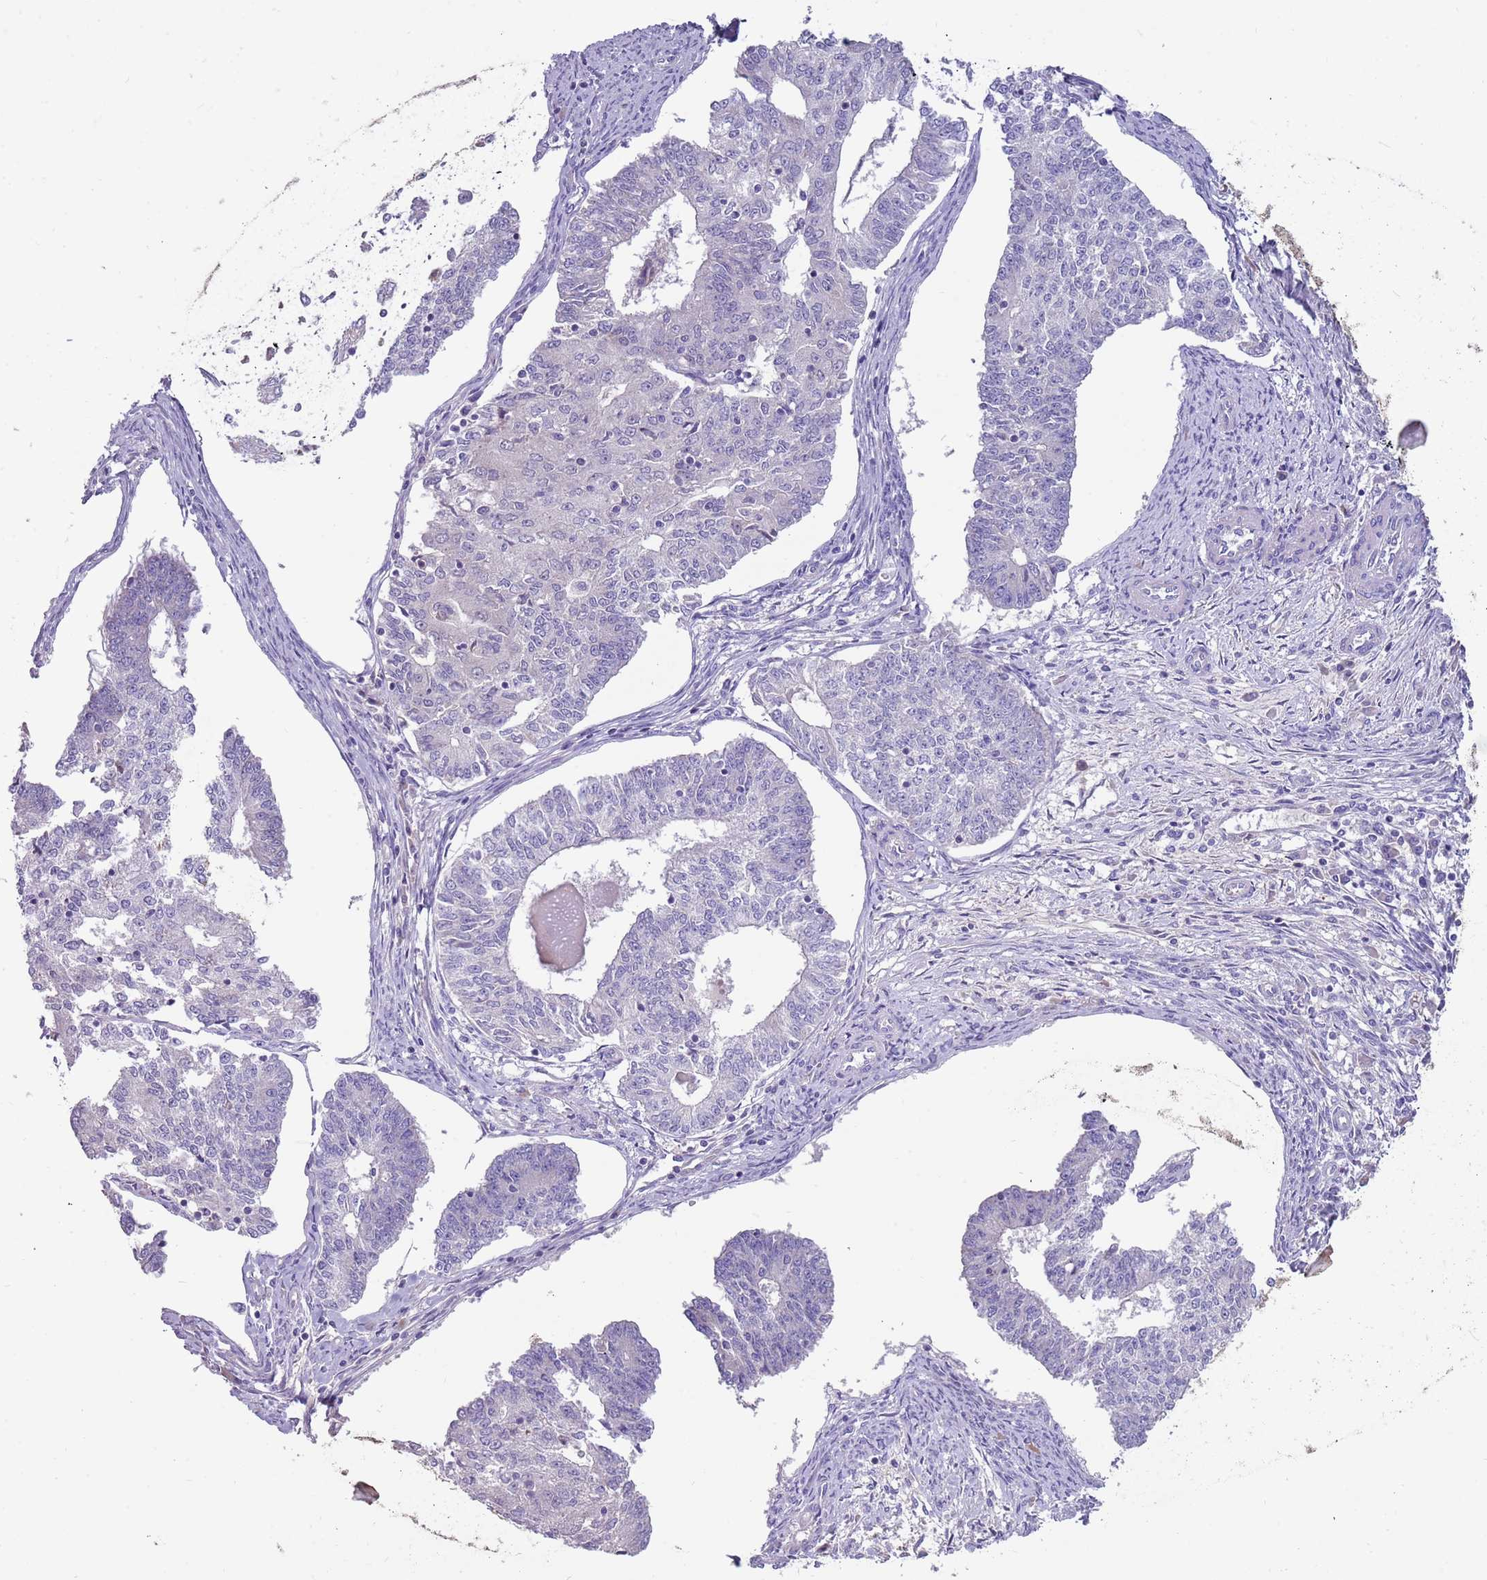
{"staining": {"intensity": "negative", "quantity": "none", "location": "none"}, "tissue": "endometrial cancer", "cell_type": "Tumor cells", "image_type": "cancer", "snomed": [{"axis": "morphology", "description": "Adenocarcinoma, NOS"}, {"axis": "topography", "description": "Endometrium"}], "caption": "Endometrial cancer stained for a protein using immunohistochemistry (IHC) shows no staining tumor cells.", "gene": "CABYR", "patient": {"sex": "female", "age": 56}}